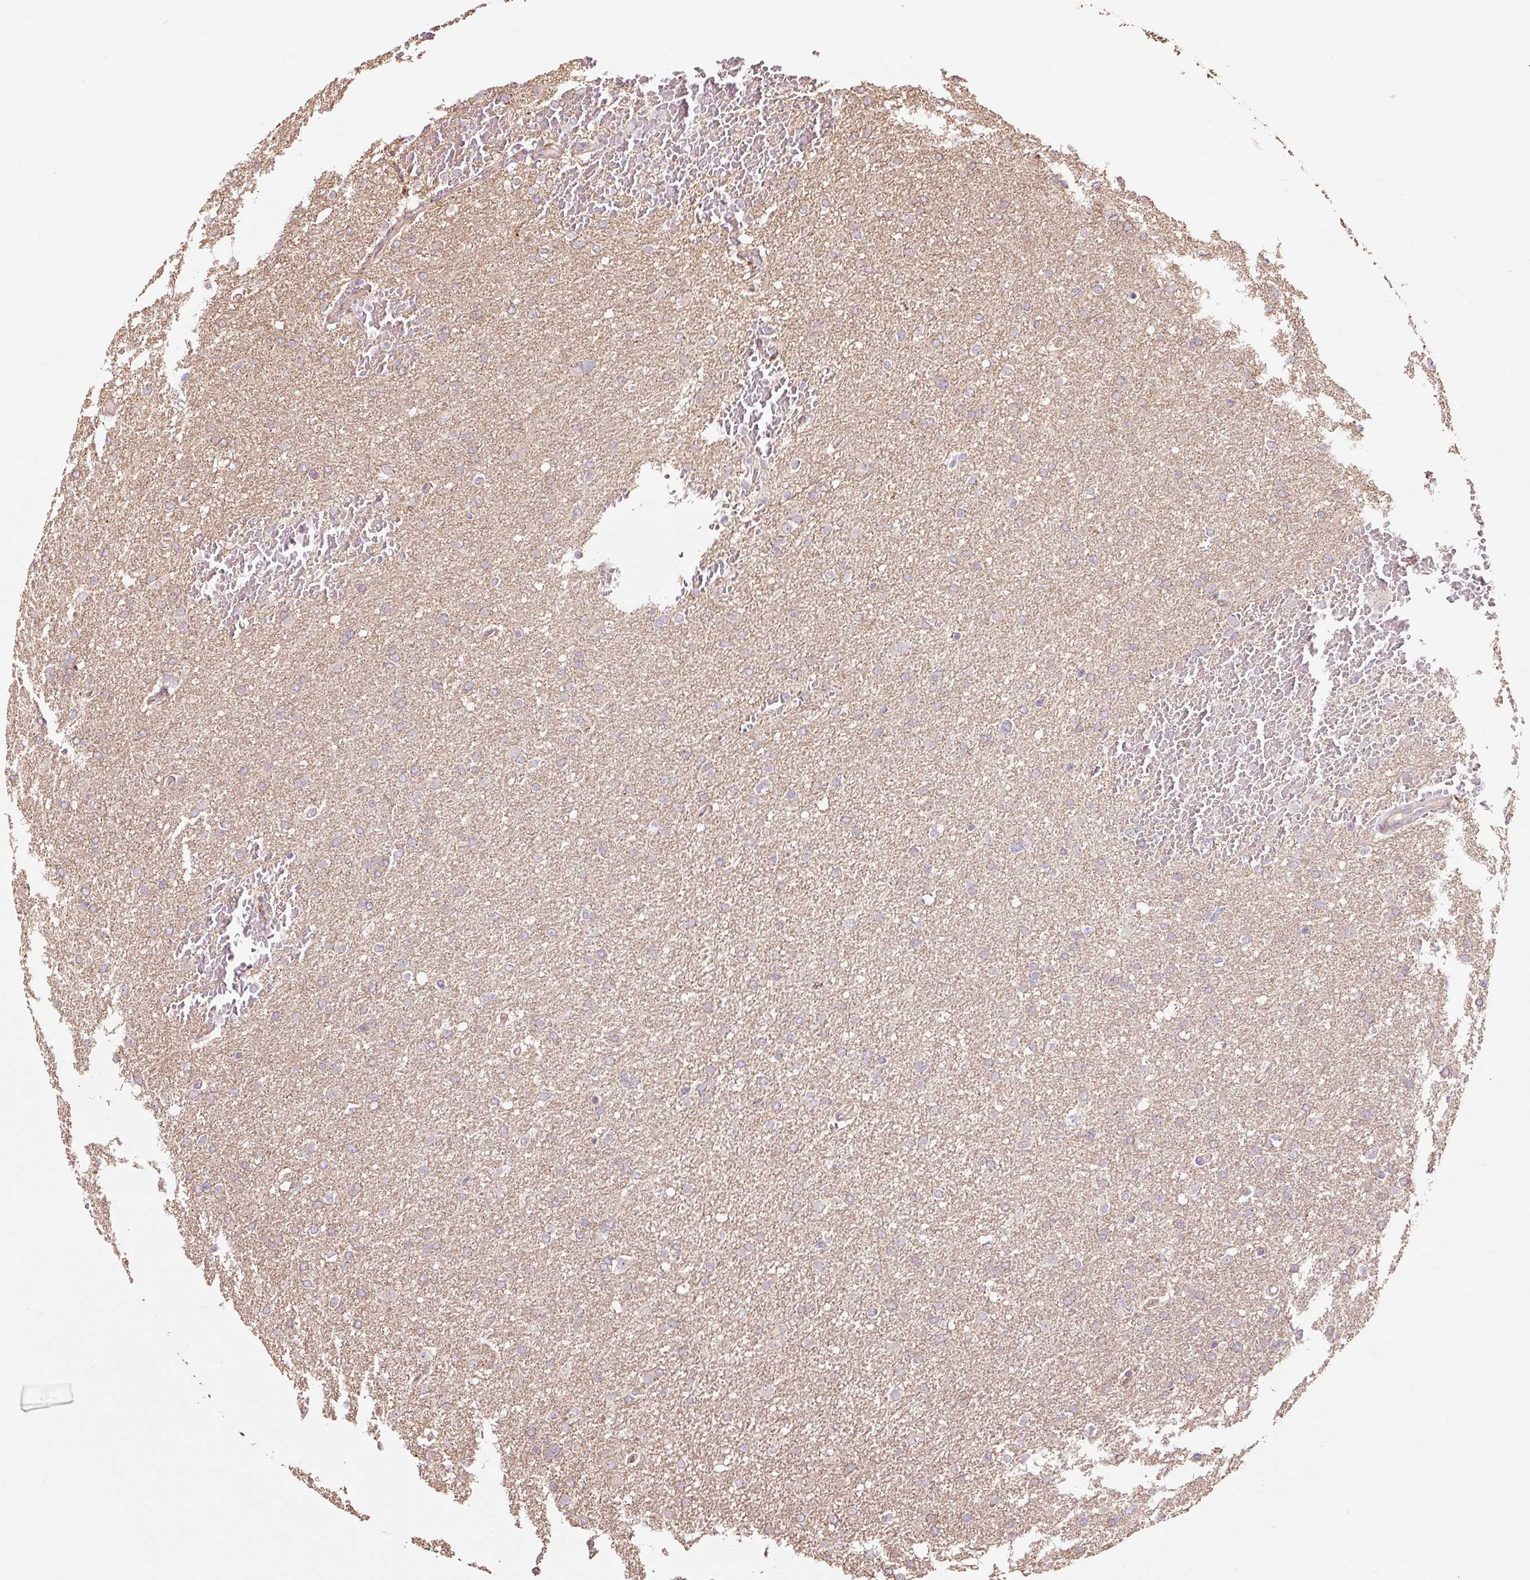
{"staining": {"intensity": "negative", "quantity": "none", "location": "none"}, "tissue": "glioma", "cell_type": "Tumor cells", "image_type": "cancer", "snomed": [{"axis": "morphology", "description": "Glioma, malignant, High grade"}, {"axis": "topography", "description": "Cerebral cortex"}], "caption": "This is an IHC histopathology image of human malignant glioma (high-grade). There is no expression in tumor cells.", "gene": "ETF1", "patient": {"sex": "female", "age": 36}}